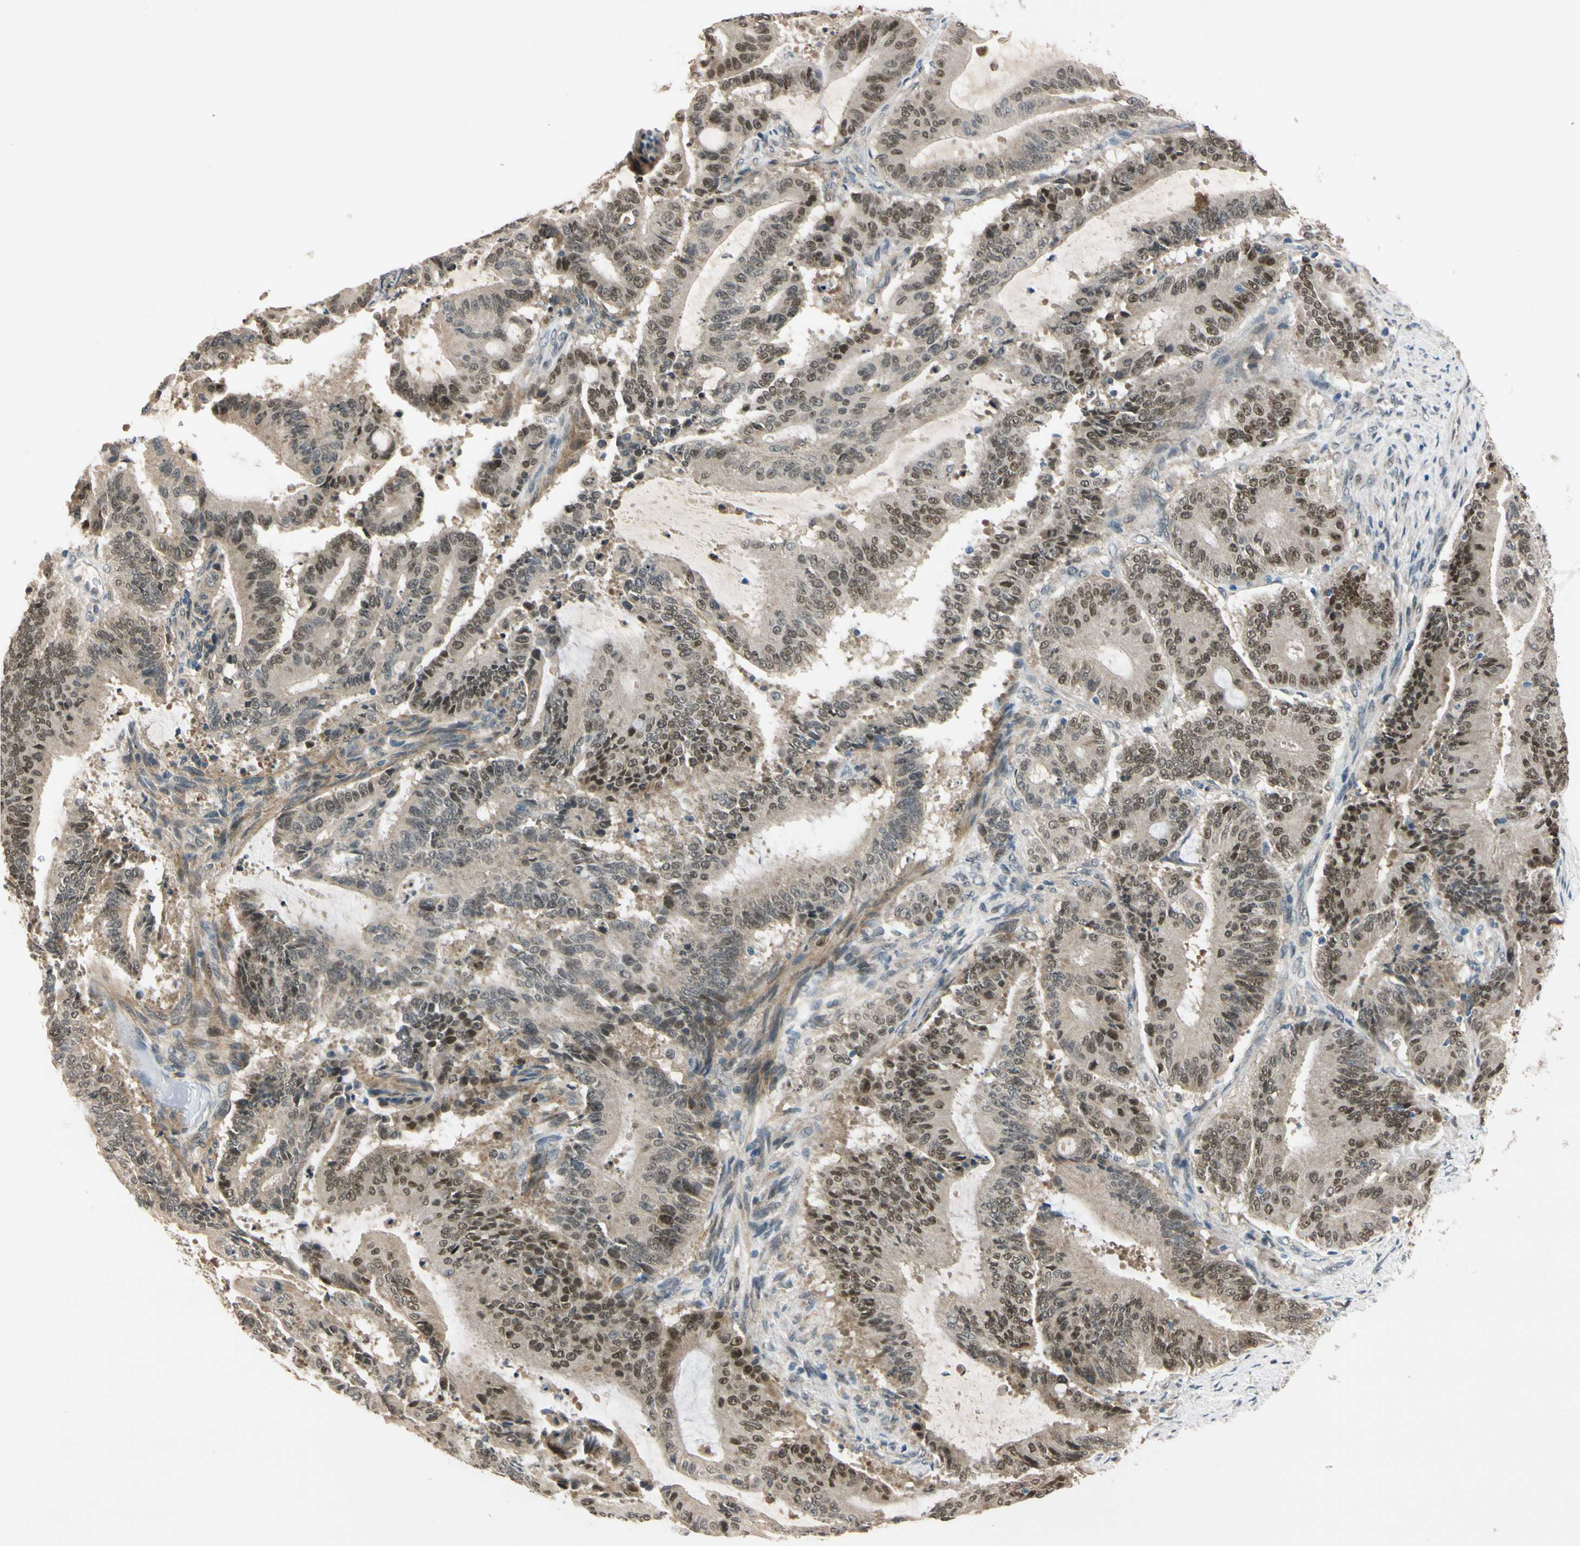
{"staining": {"intensity": "strong", "quantity": ">75%", "location": "cytoplasmic/membranous,nuclear"}, "tissue": "liver cancer", "cell_type": "Tumor cells", "image_type": "cancer", "snomed": [{"axis": "morphology", "description": "Cholangiocarcinoma"}, {"axis": "topography", "description": "Liver"}], "caption": "This image reveals liver cholangiocarcinoma stained with IHC to label a protein in brown. The cytoplasmic/membranous and nuclear of tumor cells show strong positivity for the protein. Nuclei are counter-stained blue.", "gene": "RIOX2", "patient": {"sex": "female", "age": 73}}